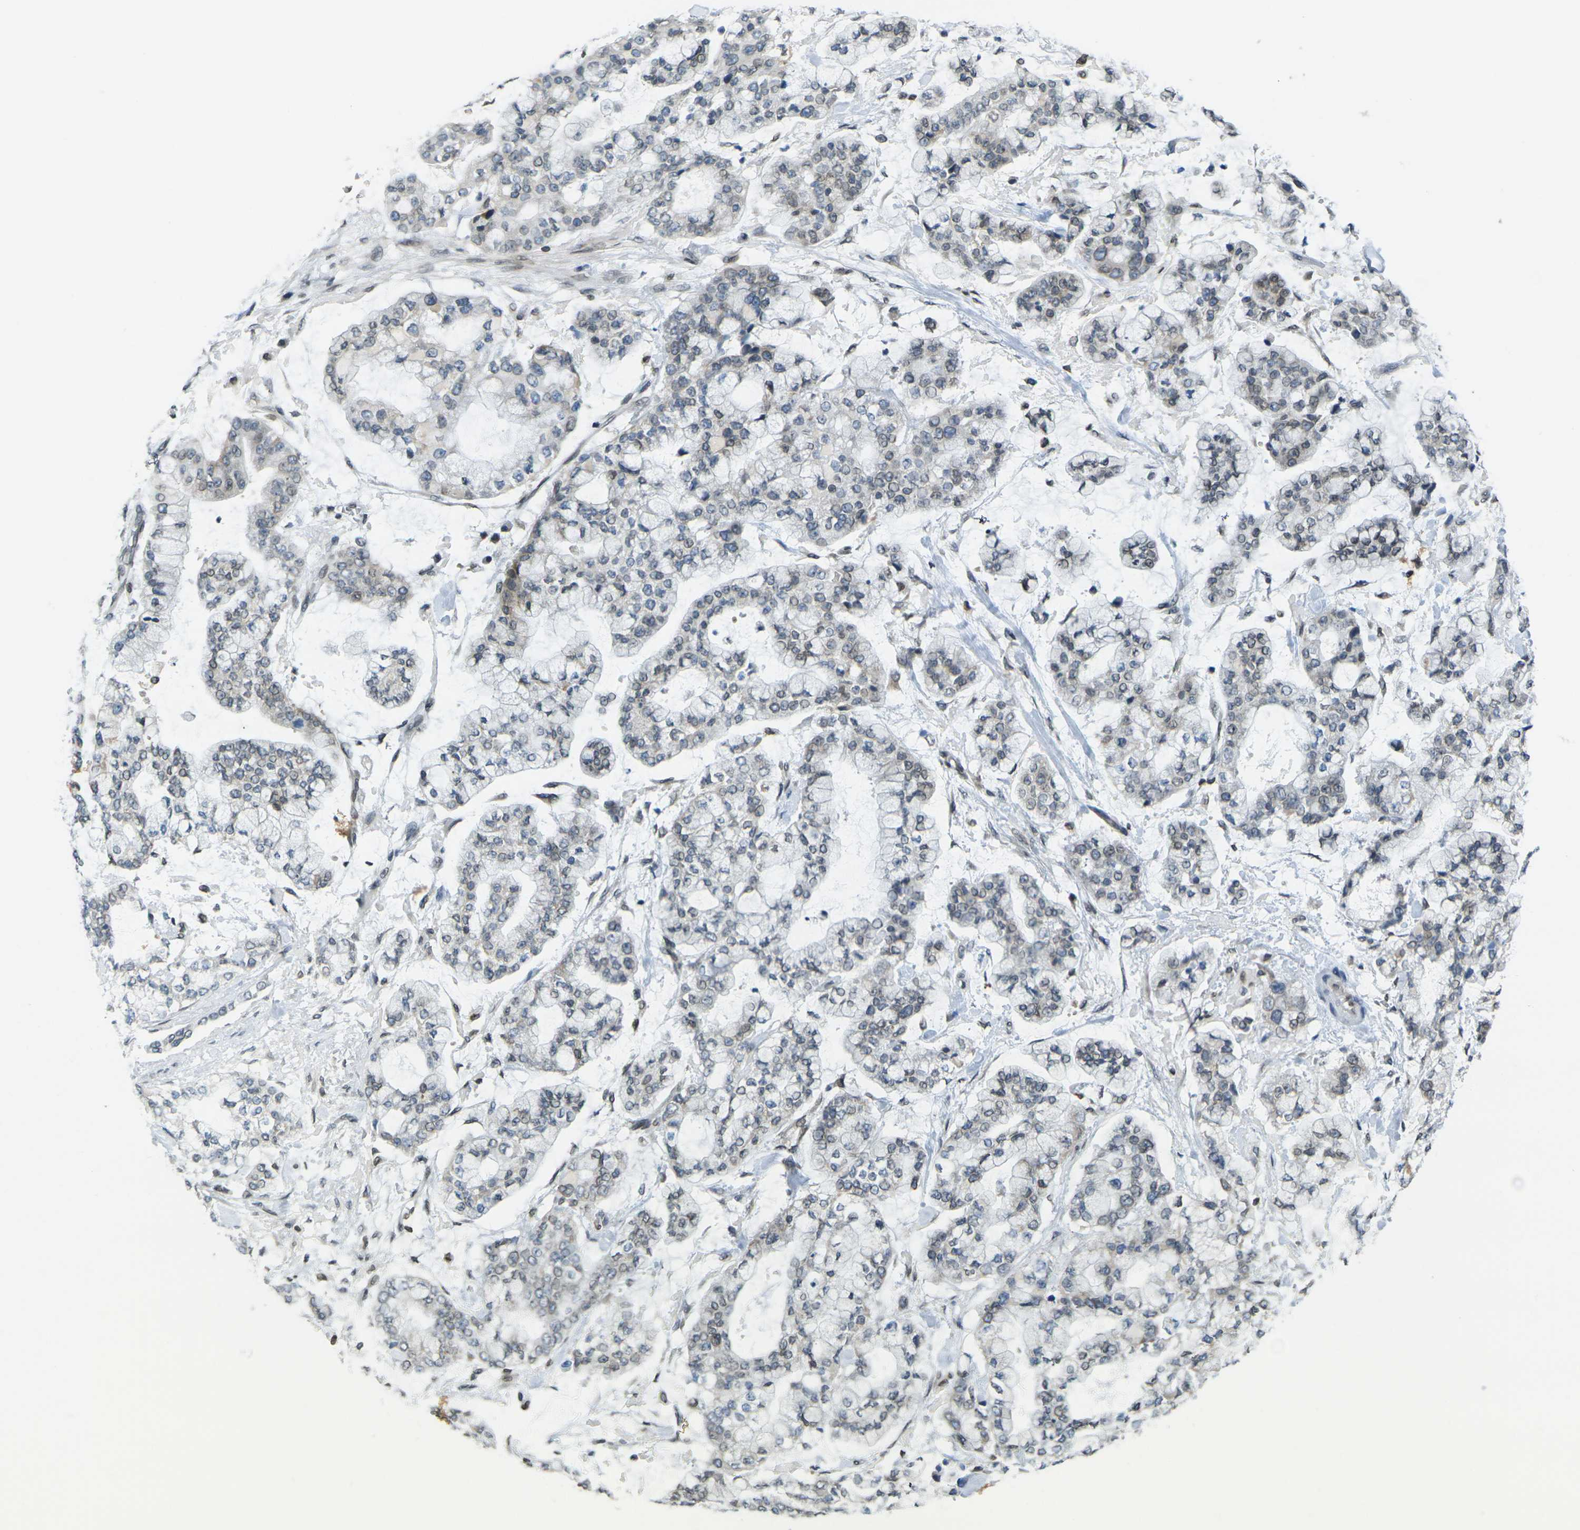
{"staining": {"intensity": "weak", "quantity": "25%-75%", "location": "cytoplasmic/membranous,nuclear"}, "tissue": "stomach cancer", "cell_type": "Tumor cells", "image_type": "cancer", "snomed": [{"axis": "morphology", "description": "Normal tissue, NOS"}, {"axis": "morphology", "description": "Adenocarcinoma, NOS"}, {"axis": "topography", "description": "Stomach, upper"}, {"axis": "topography", "description": "Stomach"}], "caption": "Stomach cancer (adenocarcinoma) was stained to show a protein in brown. There is low levels of weak cytoplasmic/membranous and nuclear expression in about 25%-75% of tumor cells. (IHC, brightfield microscopy, high magnification).", "gene": "BRDT", "patient": {"sex": "male", "age": 76}}